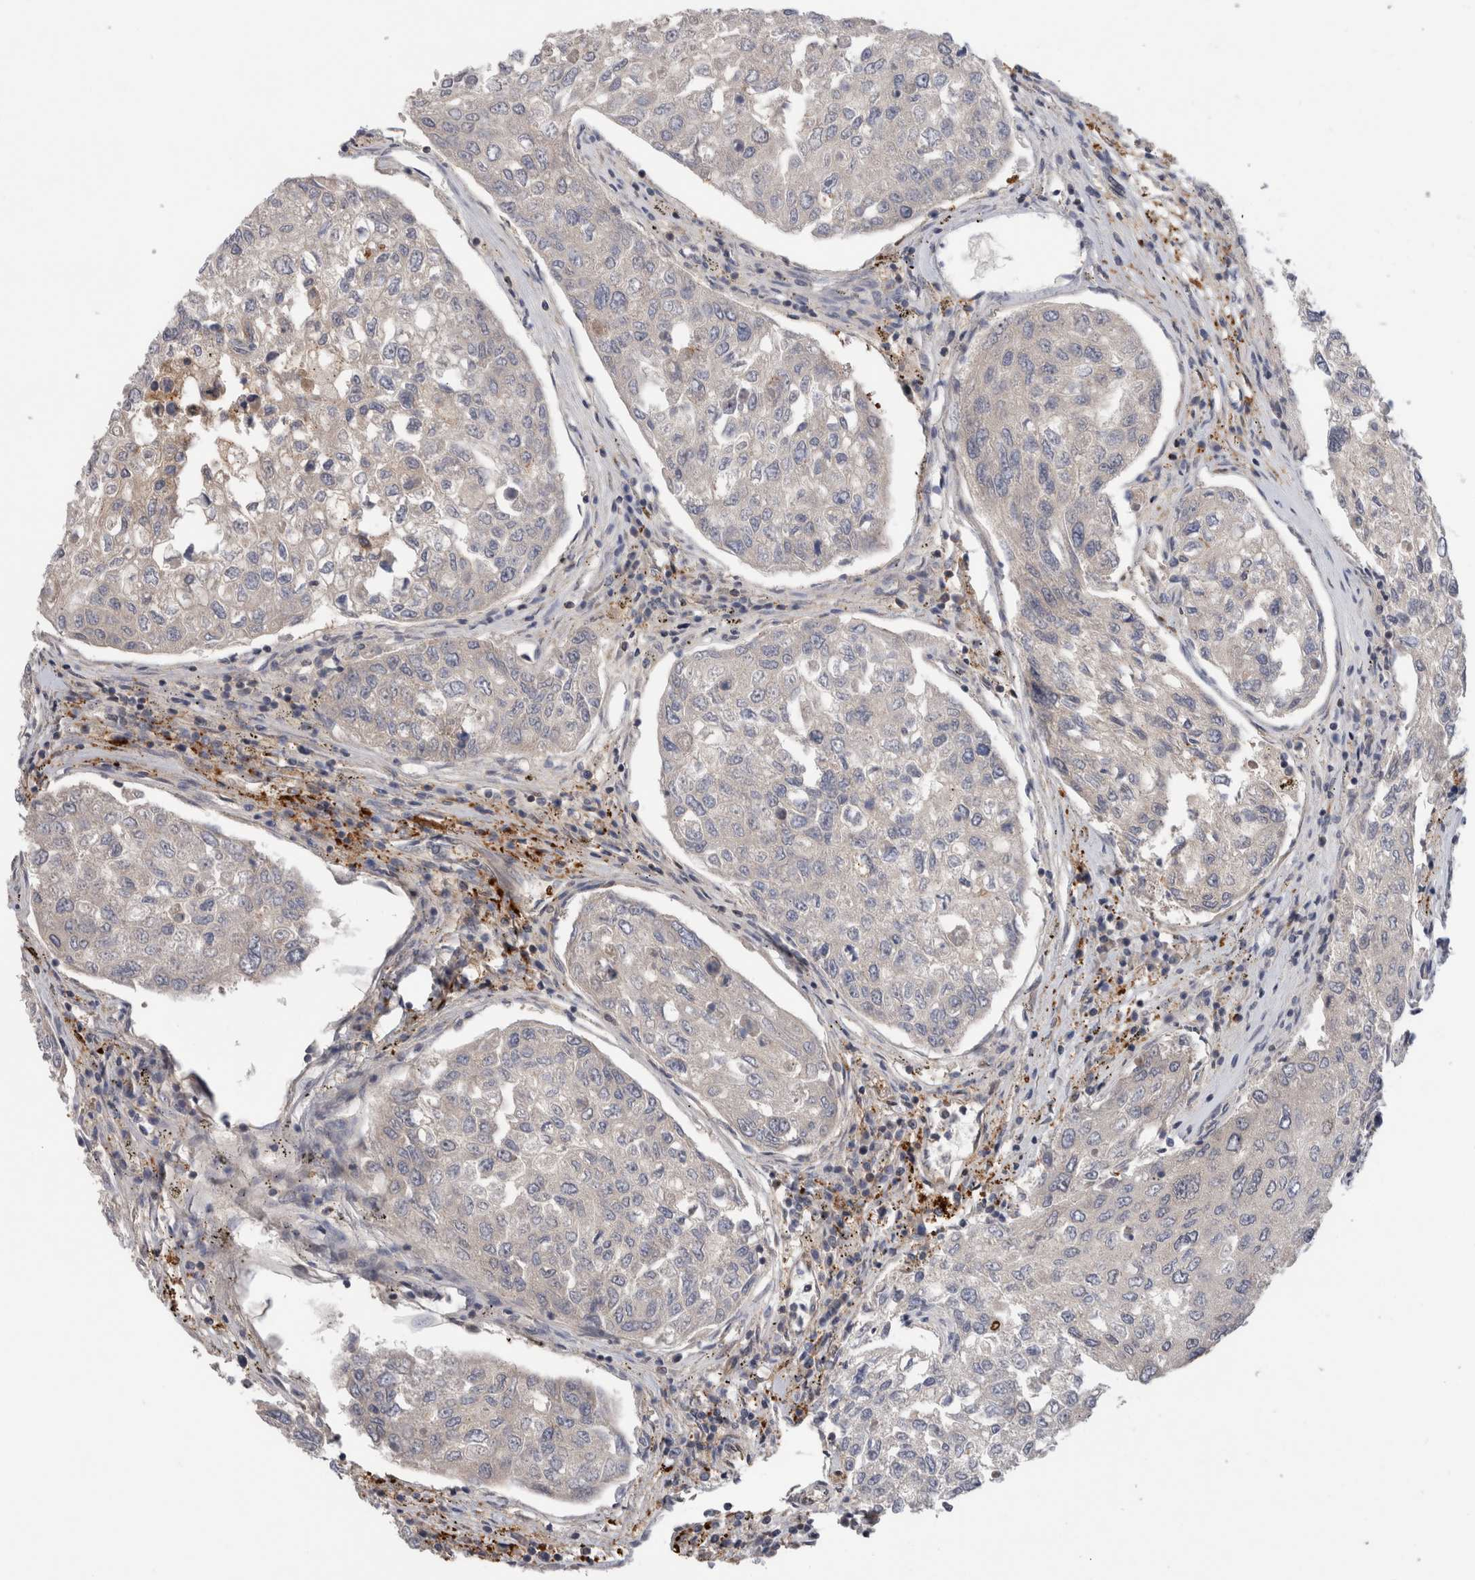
{"staining": {"intensity": "negative", "quantity": "none", "location": "none"}, "tissue": "urothelial cancer", "cell_type": "Tumor cells", "image_type": "cancer", "snomed": [{"axis": "morphology", "description": "Urothelial carcinoma, High grade"}, {"axis": "topography", "description": "Lymph node"}, {"axis": "topography", "description": "Urinary bladder"}], "caption": "This image is of high-grade urothelial carcinoma stained with IHC to label a protein in brown with the nuclei are counter-stained blue. There is no staining in tumor cells.", "gene": "ZNF521", "patient": {"sex": "male", "age": 51}}